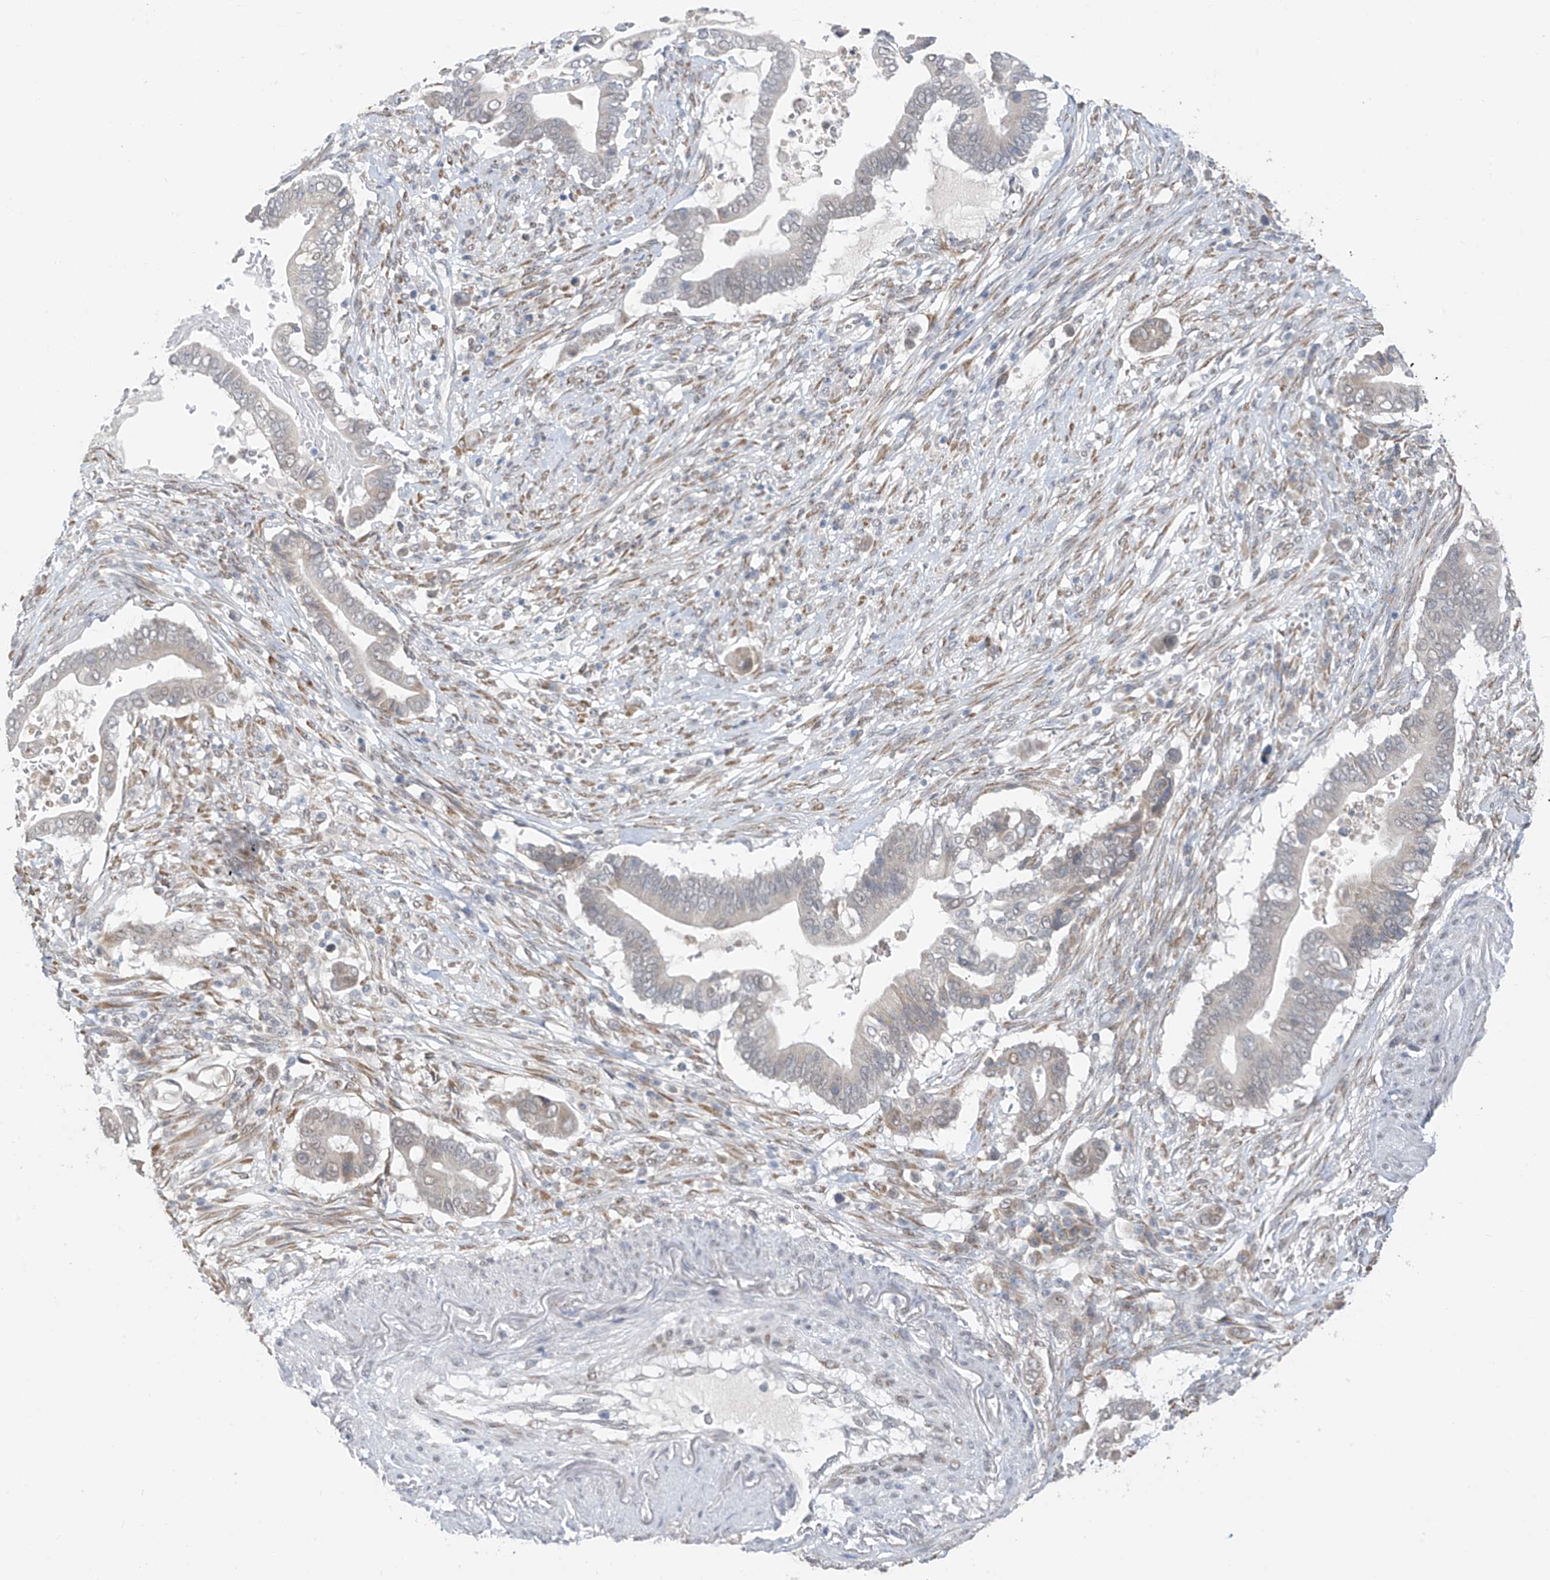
{"staining": {"intensity": "negative", "quantity": "none", "location": "none"}, "tissue": "pancreatic cancer", "cell_type": "Tumor cells", "image_type": "cancer", "snomed": [{"axis": "morphology", "description": "Adenocarcinoma, NOS"}, {"axis": "topography", "description": "Pancreas"}], "caption": "This is an IHC histopathology image of pancreatic cancer (adenocarcinoma). There is no staining in tumor cells.", "gene": "CYP4V2", "patient": {"sex": "male", "age": 68}}